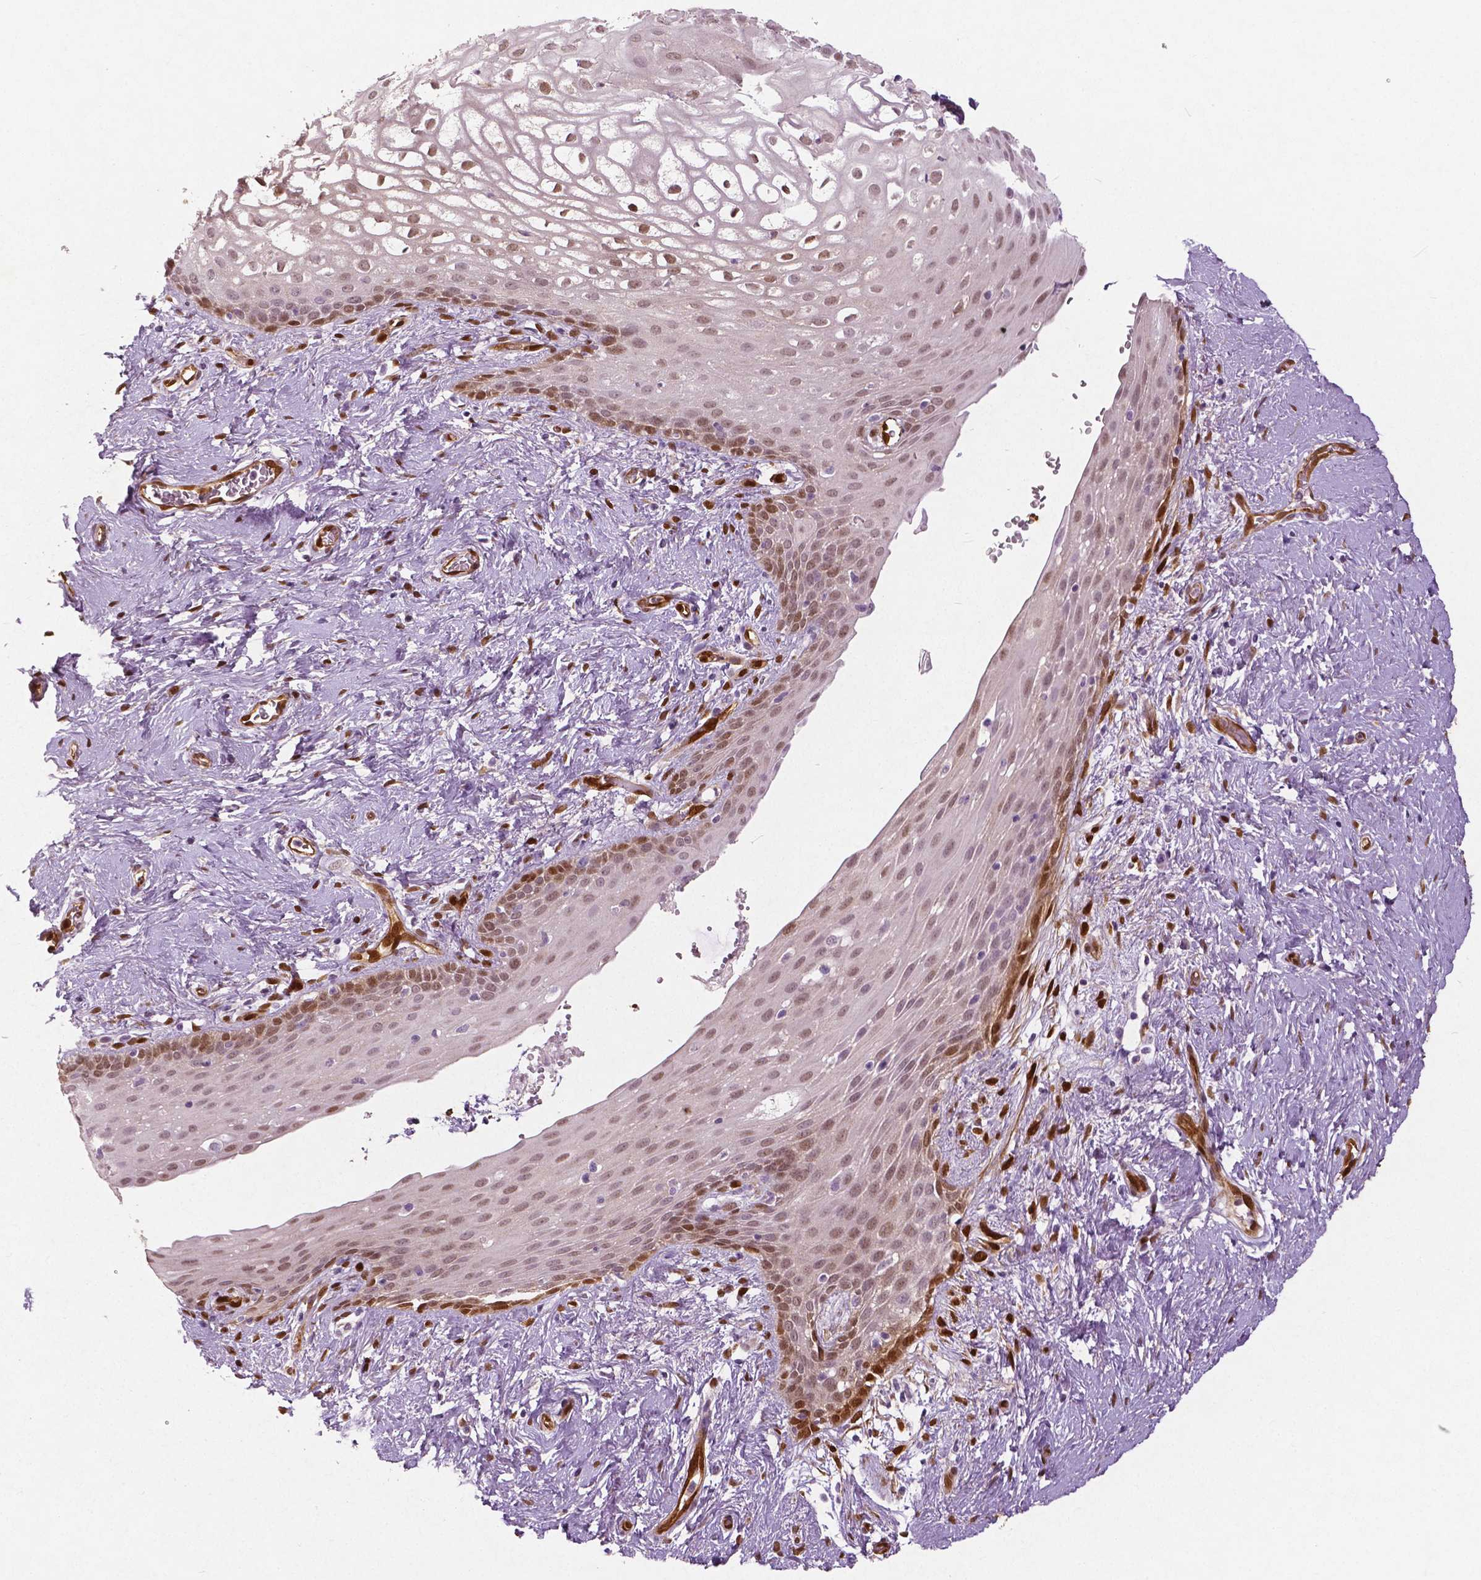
{"staining": {"intensity": "moderate", "quantity": ">75%", "location": "cytoplasmic/membranous,nuclear"}, "tissue": "skin", "cell_type": "Epidermal cells", "image_type": "normal", "snomed": [{"axis": "morphology", "description": "Normal tissue, NOS"}, {"axis": "topography", "description": "Anal"}], "caption": "Skin stained for a protein exhibits moderate cytoplasmic/membranous,nuclear positivity in epidermal cells. (DAB (3,3'-diaminobenzidine) = brown stain, brightfield microscopy at high magnification).", "gene": "WWTR1", "patient": {"sex": "female", "age": 46}}